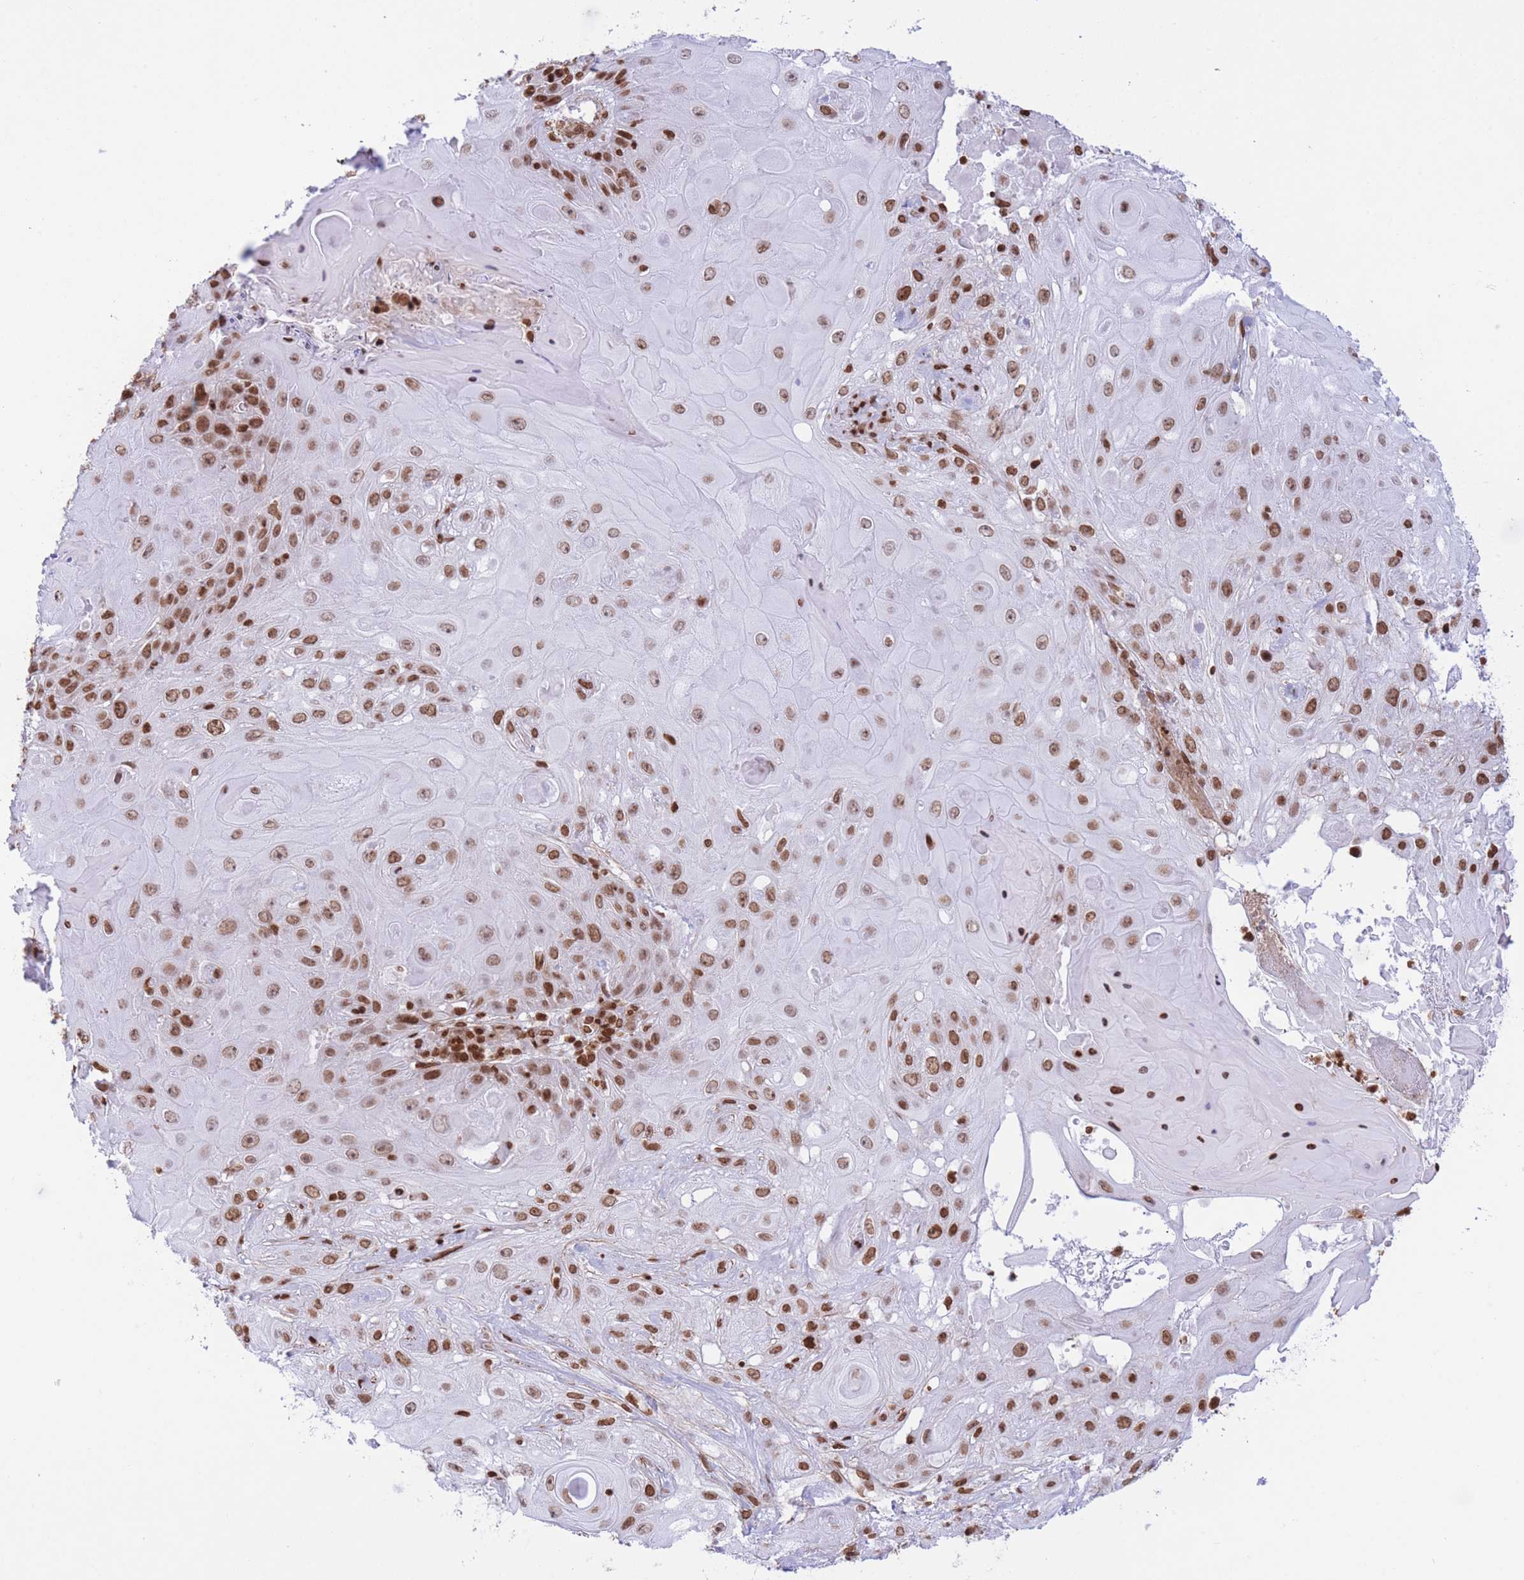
{"staining": {"intensity": "moderate", "quantity": ">75%", "location": "nuclear"}, "tissue": "skin cancer", "cell_type": "Tumor cells", "image_type": "cancer", "snomed": [{"axis": "morphology", "description": "Normal tissue, NOS"}, {"axis": "morphology", "description": "Squamous cell carcinoma, NOS"}, {"axis": "topography", "description": "Skin"}, {"axis": "topography", "description": "Cartilage tissue"}], "caption": "This photomicrograph shows squamous cell carcinoma (skin) stained with IHC to label a protein in brown. The nuclear of tumor cells show moderate positivity for the protein. Nuclei are counter-stained blue.", "gene": "H2BC11", "patient": {"sex": "female", "age": 79}}